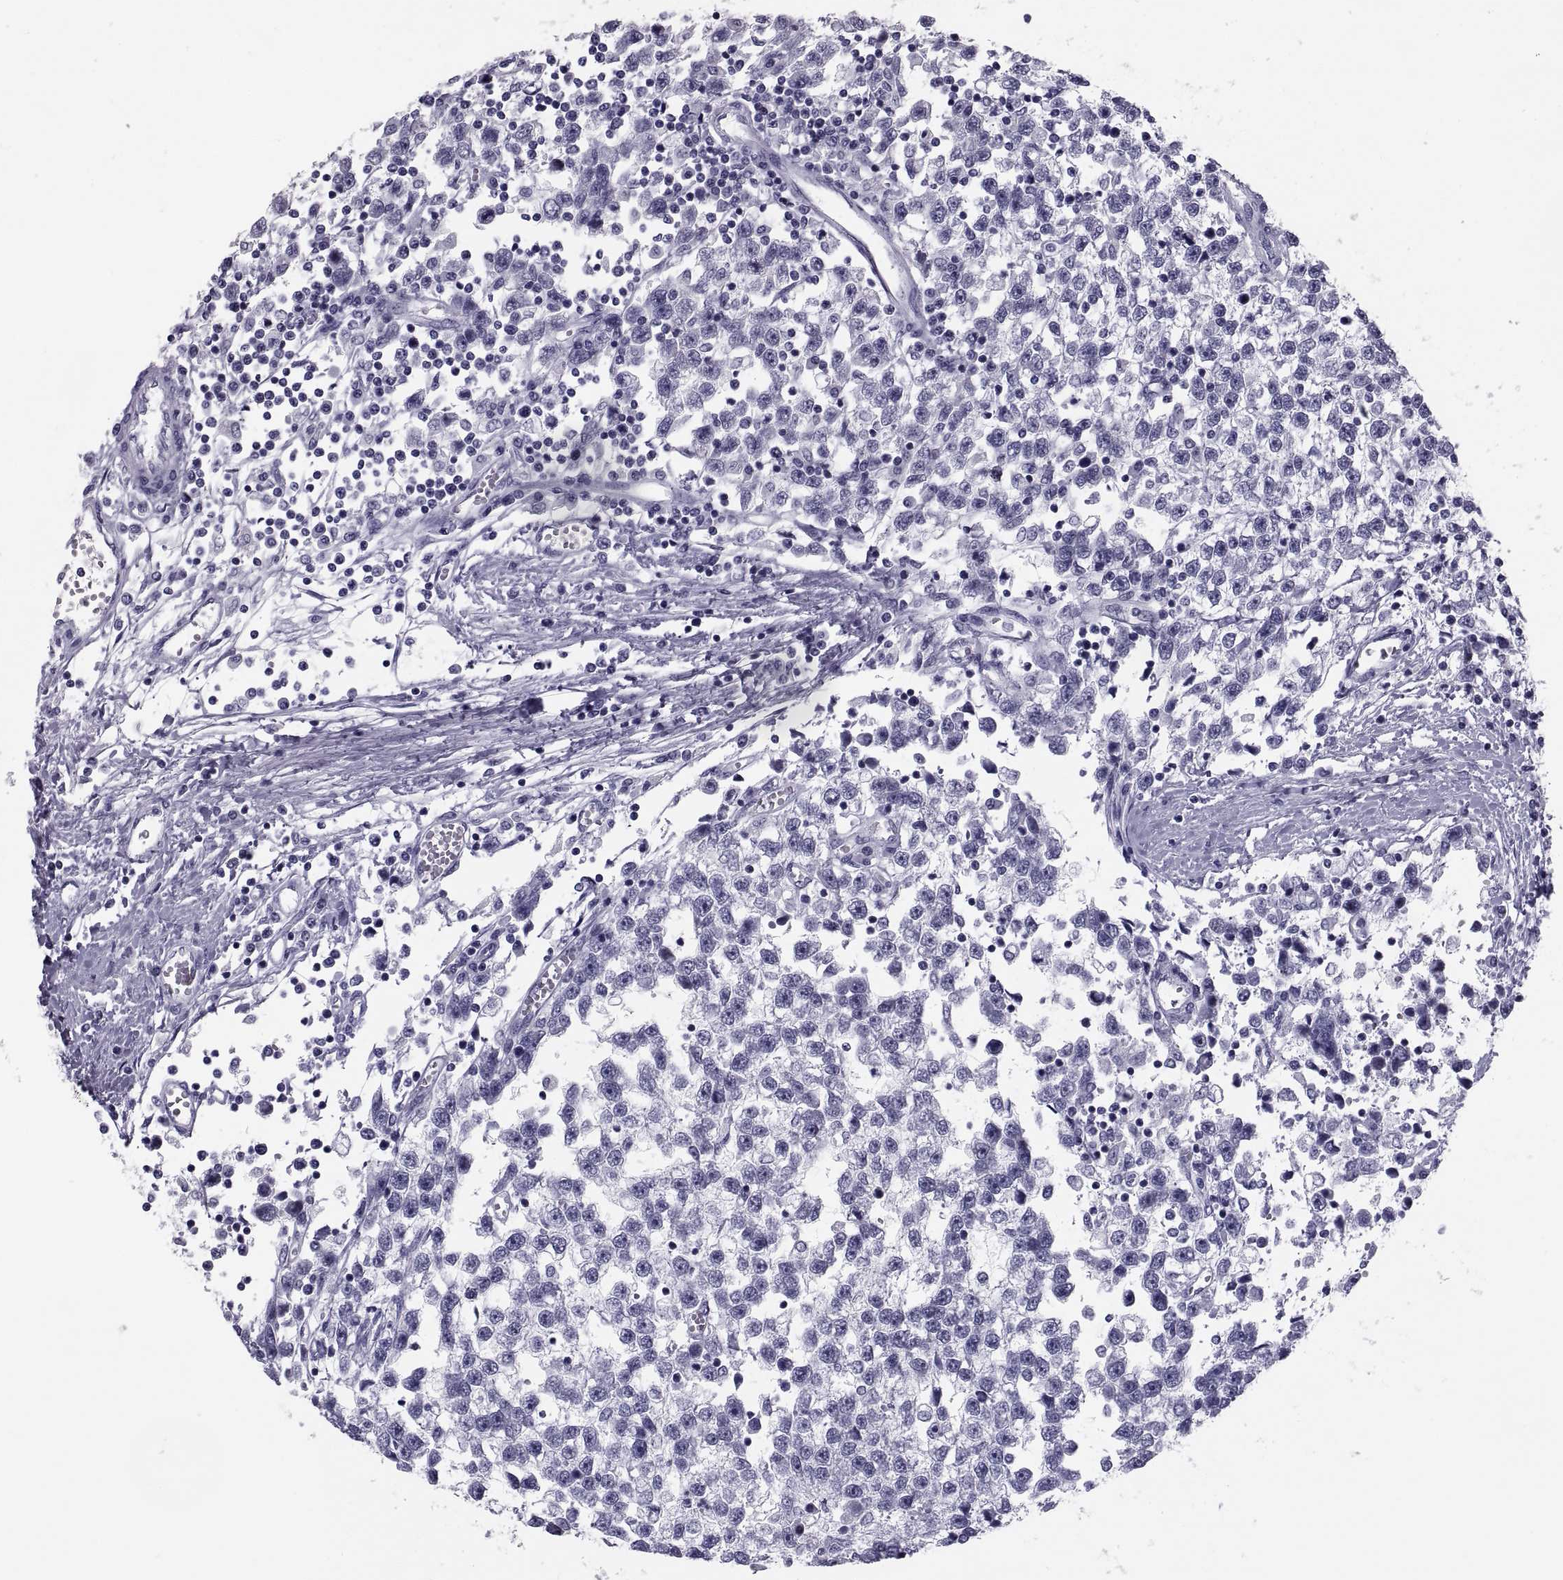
{"staining": {"intensity": "negative", "quantity": "none", "location": "none"}, "tissue": "testis cancer", "cell_type": "Tumor cells", "image_type": "cancer", "snomed": [{"axis": "morphology", "description": "Seminoma, NOS"}, {"axis": "topography", "description": "Testis"}], "caption": "High power microscopy image of an immunohistochemistry (IHC) image of testis seminoma, revealing no significant staining in tumor cells.", "gene": "CRISP1", "patient": {"sex": "male", "age": 34}}